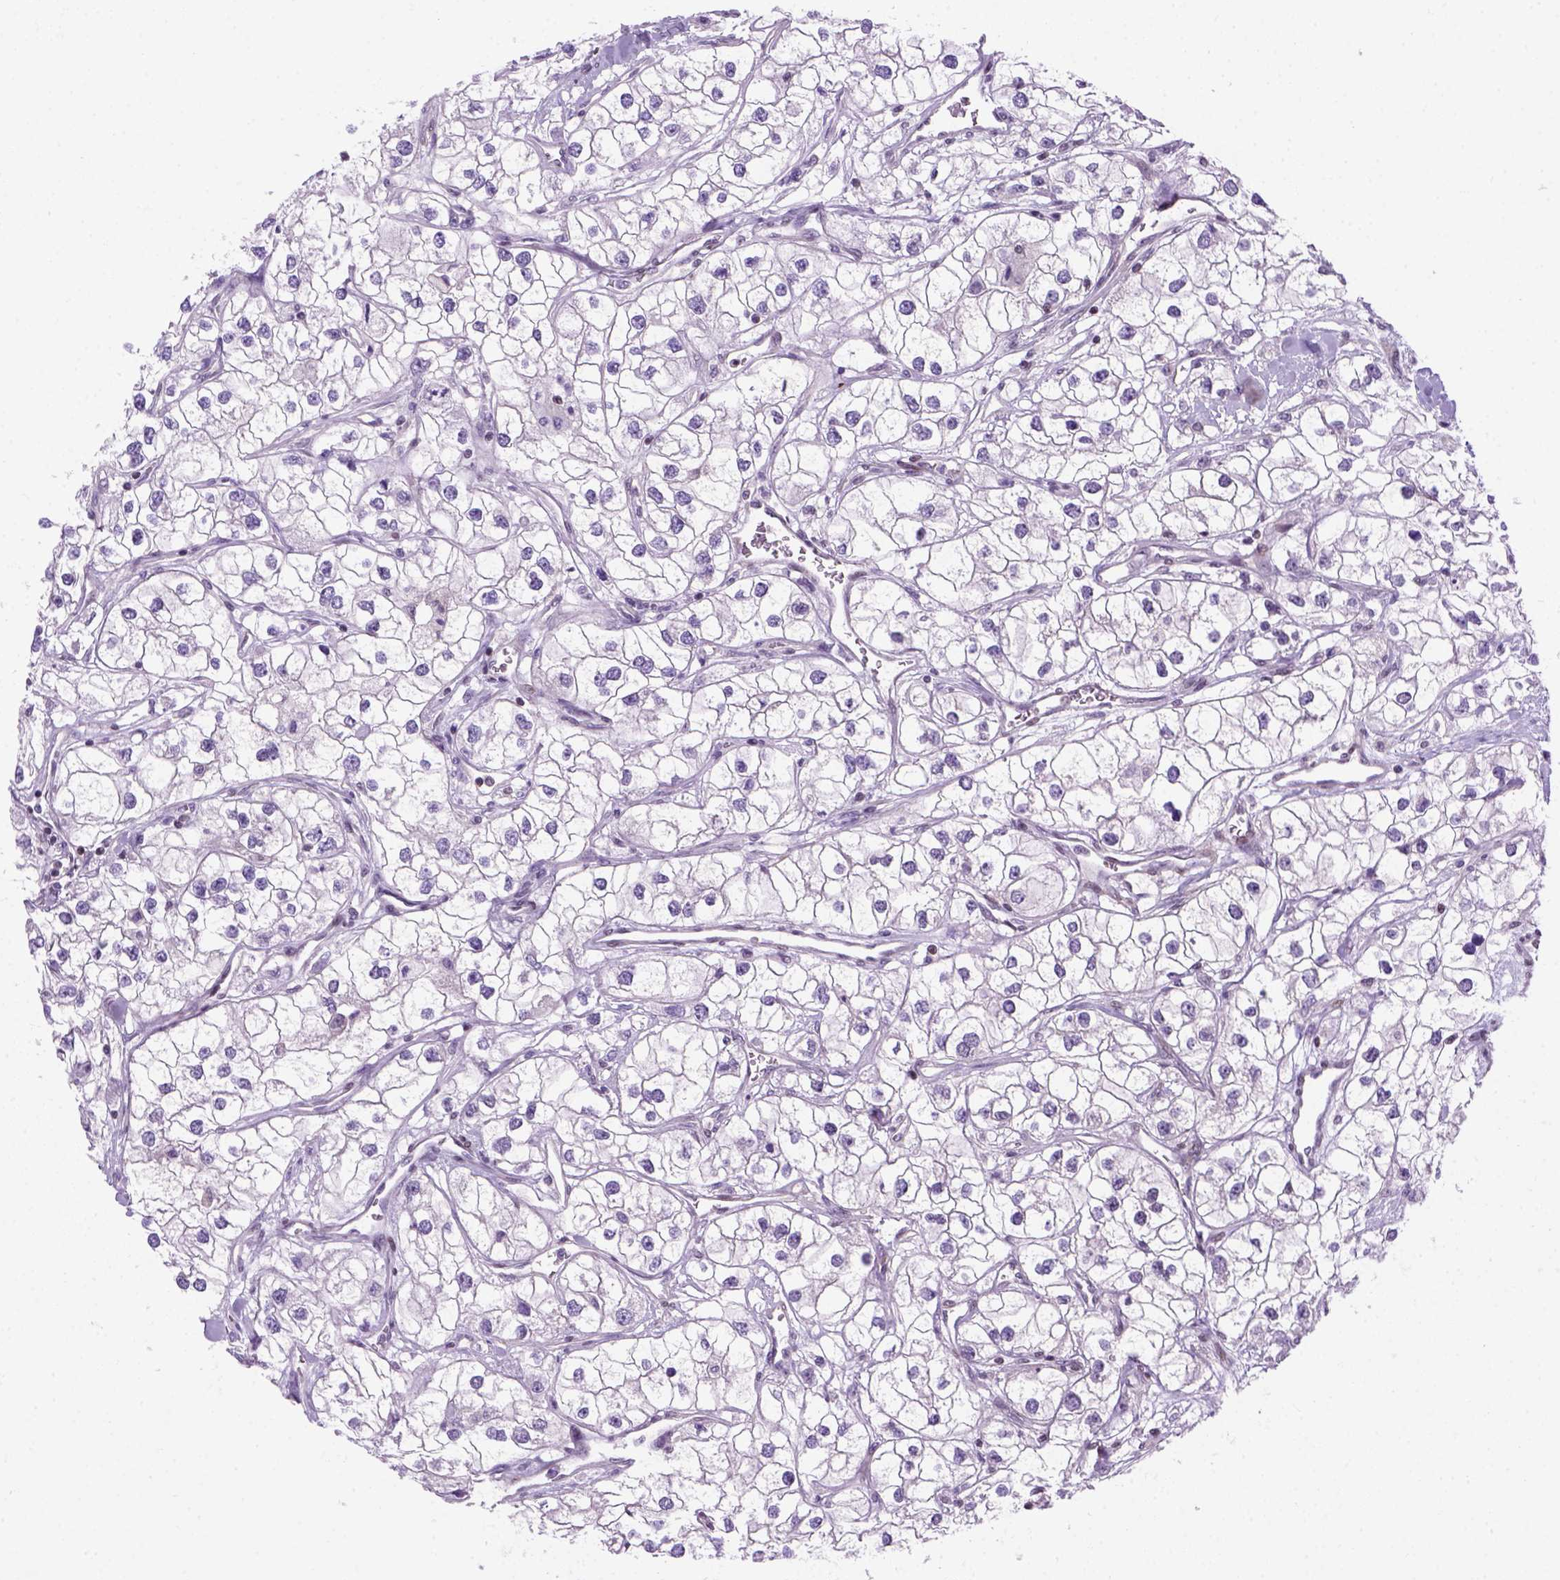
{"staining": {"intensity": "negative", "quantity": "none", "location": "none"}, "tissue": "renal cancer", "cell_type": "Tumor cells", "image_type": "cancer", "snomed": [{"axis": "morphology", "description": "Adenocarcinoma, NOS"}, {"axis": "topography", "description": "Kidney"}], "caption": "Adenocarcinoma (renal) was stained to show a protein in brown. There is no significant staining in tumor cells.", "gene": "MGMT", "patient": {"sex": "male", "age": 59}}